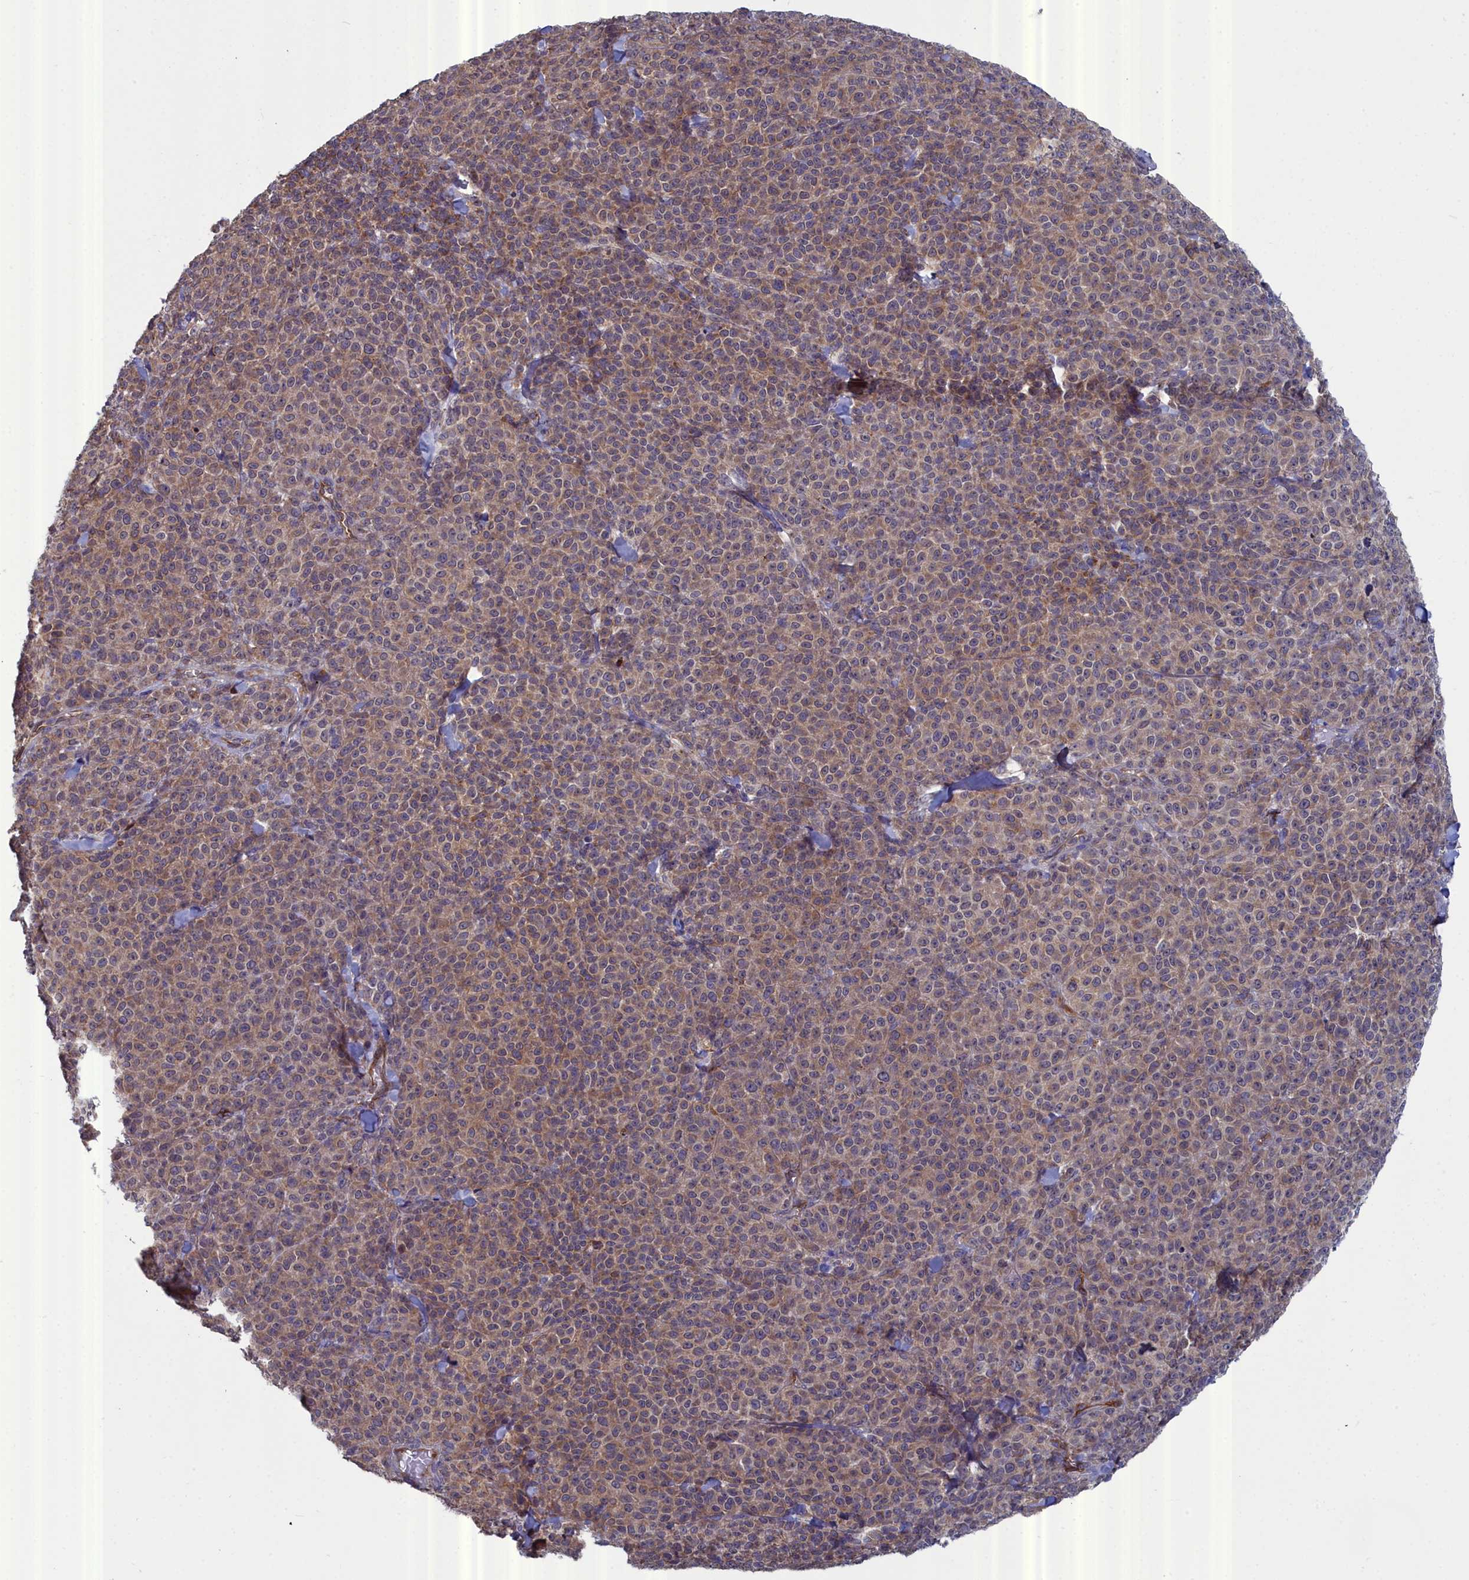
{"staining": {"intensity": "weak", "quantity": ">75%", "location": "cytoplasmic/membranous"}, "tissue": "melanoma", "cell_type": "Tumor cells", "image_type": "cancer", "snomed": [{"axis": "morphology", "description": "Normal tissue, NOS"}, {"axis": "morphology", "description": "Malignant melanoma, NOS"}, {"axis": "topography", "description": "Skin"}], "caption": "The photomicrograph displays staining of malignant melanoma, revealing weak cytoplasmic/membranous protein expression (brown color) within tumor cells.", "gene": "RDX", "patient": {"sex": "female", "age": 34}}